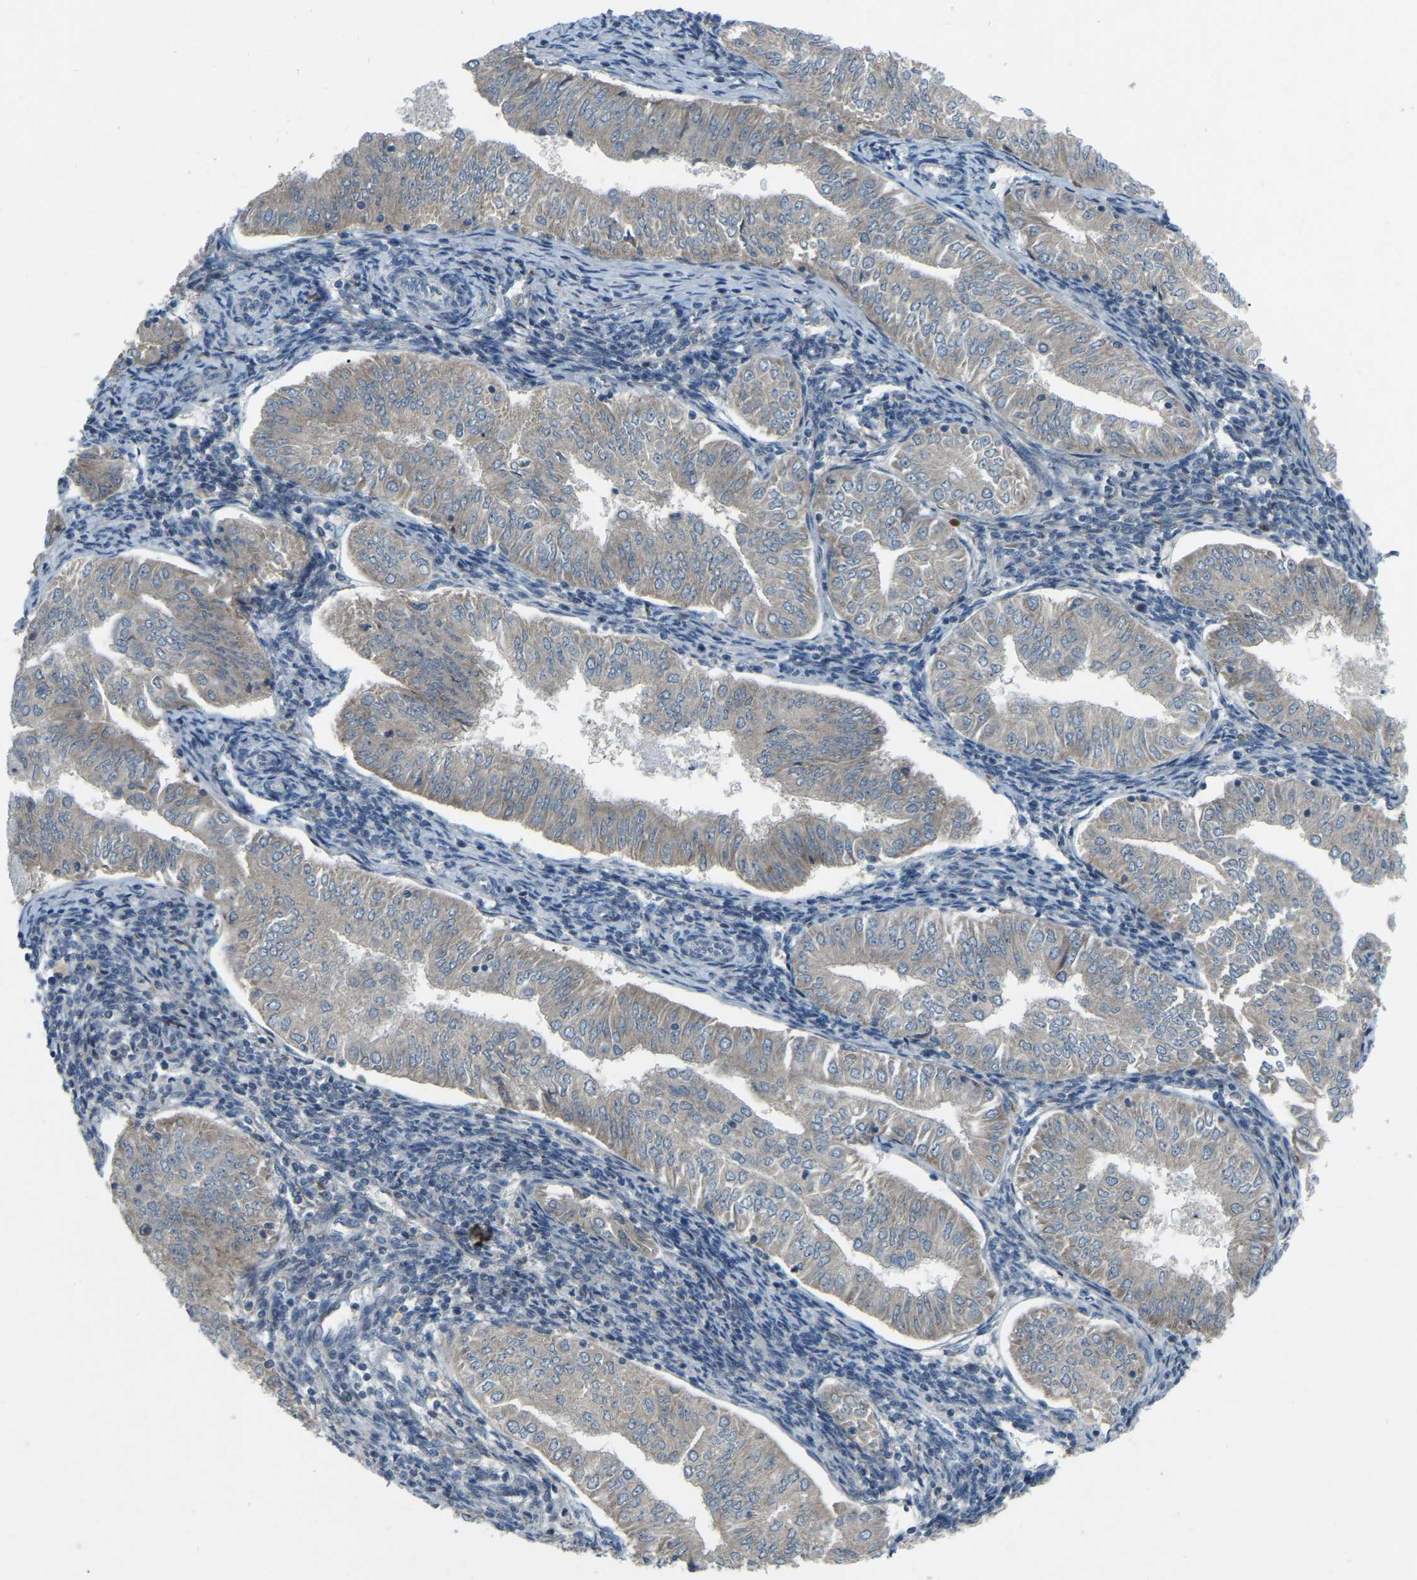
{"staining": {"intensity": "negative", "quantity": "none", "location": "none"}, "tissue": "endometrial cancer", "cell_type": "Tumor cells", "image_type": "cancer", "snomed": [{"axis": "morphology", "description": "Normal tissue, NOS"}, {"axis": "morphology", "description": "Adenocarcinoma, NOS"}, {"axis": "topography", "description": "Endometrium"}], "caption": "This histopathology image is of endometrial cancer stained with immunohistochemistry (IHC) to label a protein in brown with the nuclei are counter-stained blue. There is no positivity in tumor cells.", "gene": "PARL", "patient": {"sex": "female", "age": 53}}